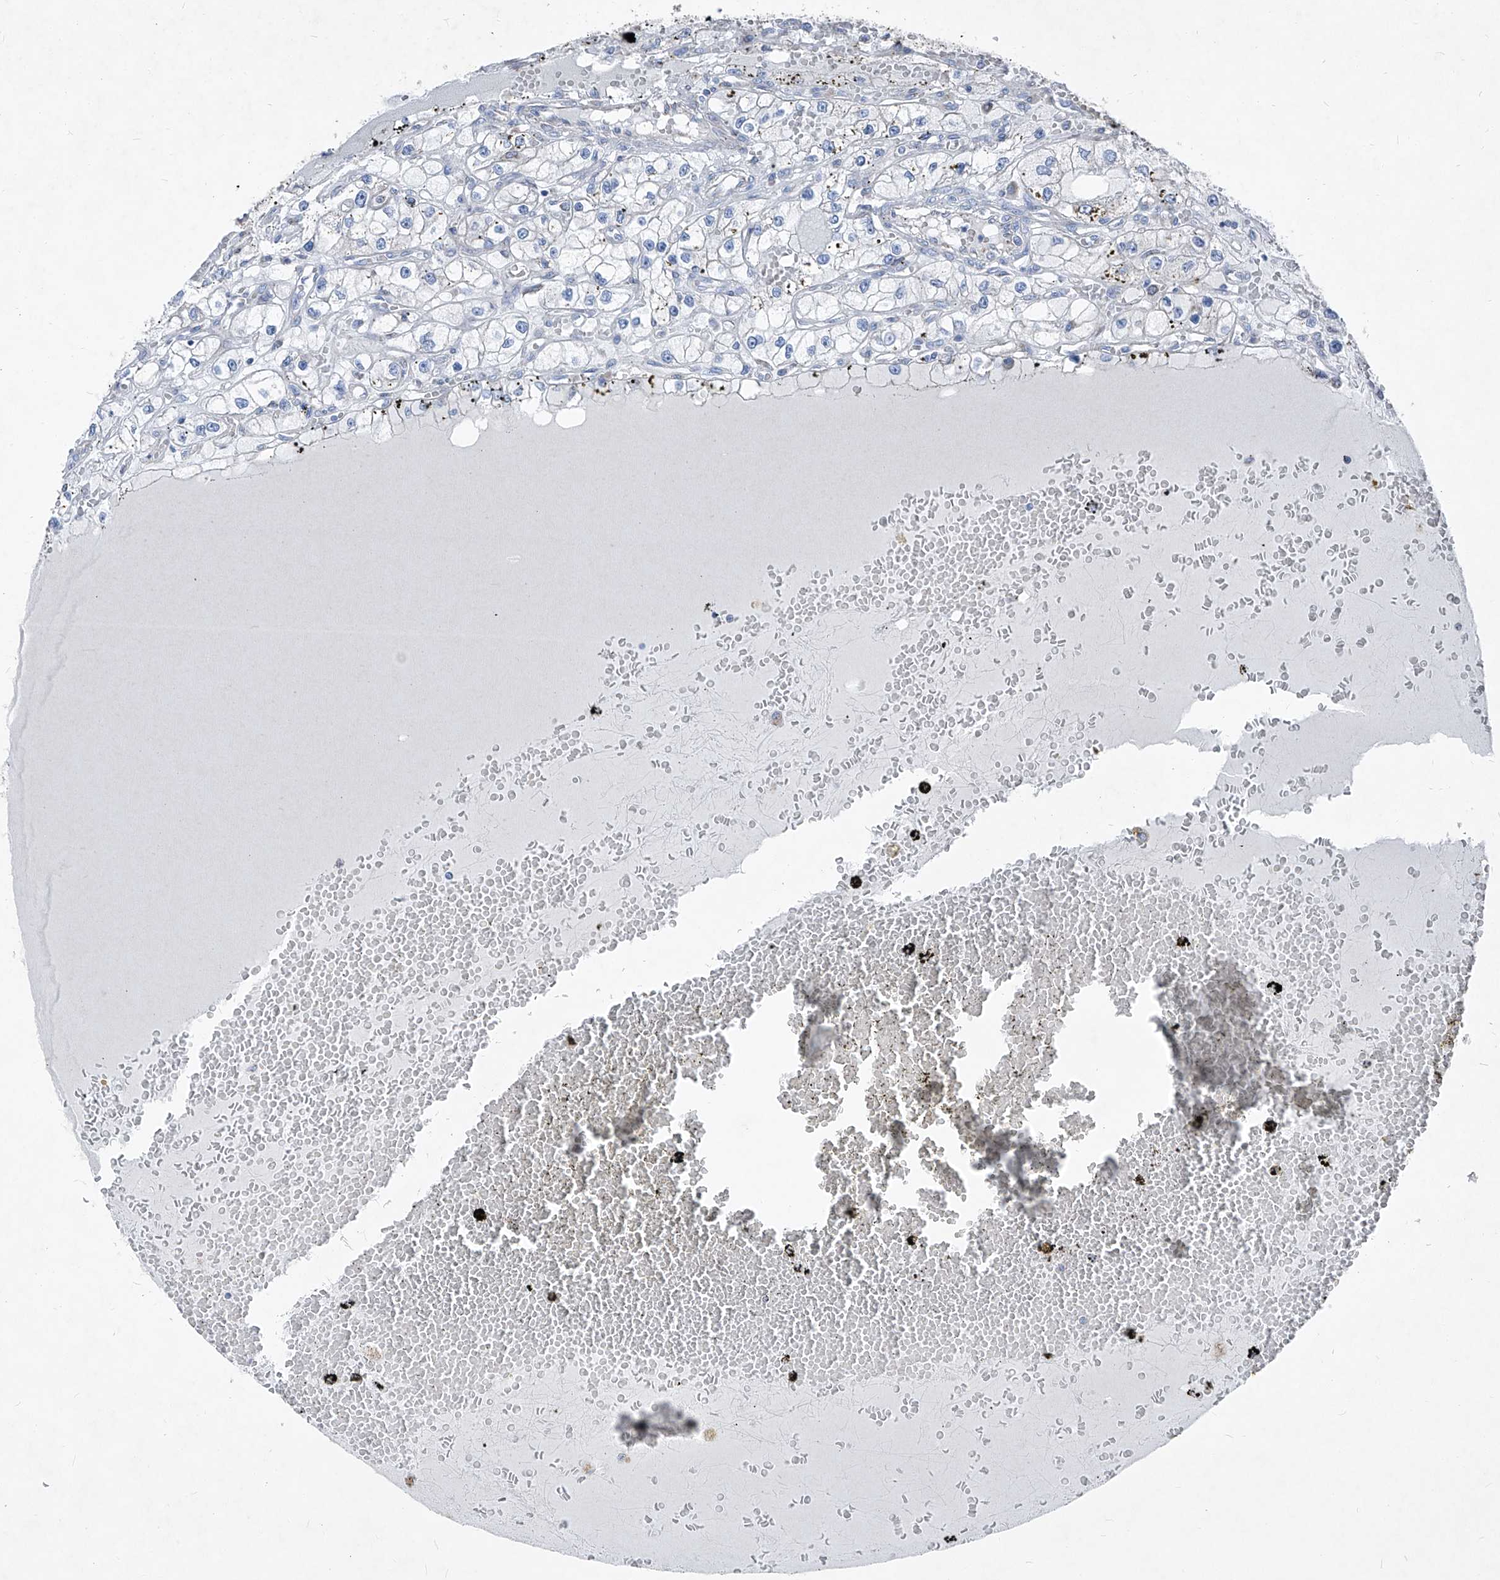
{"staining": {"intensity": "negative", "quantity": "none", "location": "none"}, "tissue": "renal cancer", "cell_type": "Tumor cells", "image_type": "cancer", "snomed": [{"axis": "morphology", "description": "Adenocarcinoma, NOS"}, {"axis": "topography", "description": "Kidney"}], "caption": "Renal adenocarcinoma stained for a protein using immunohistochemistry demonstrates no expression tumor cells.", "gene": "AGPS", "patient": {"sex": "male", "age": 56}}